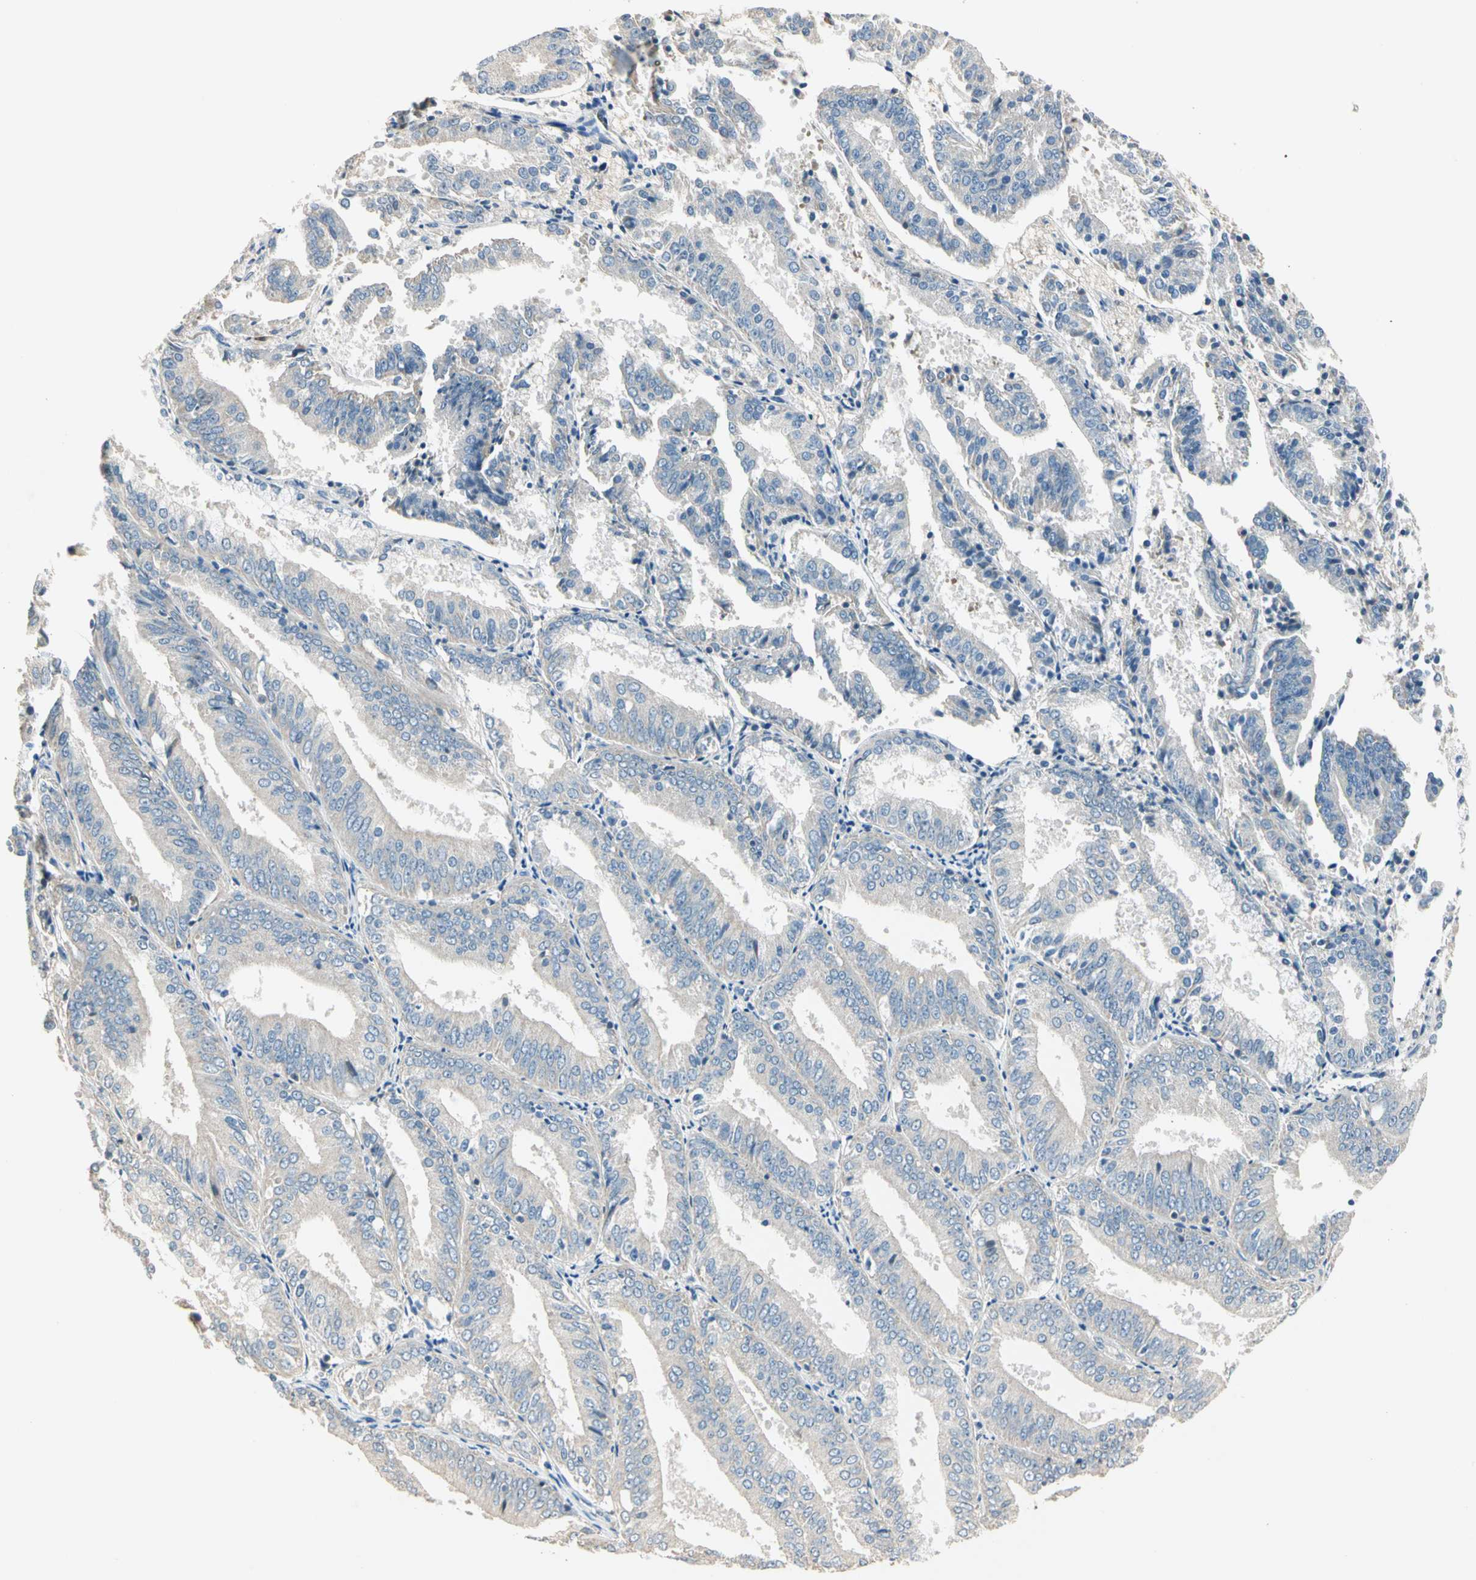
{"staining": {"intensity": "negative", "quantity": "none", "location": "none"}, "tissue": "endometrial cancer", "cell_type": "Tumor cells", "image_type": "cancer", "snomed": [{"axis": "morphology", "description": "Adenocarcinoma, NOS"}, {"axis": "topography", "description": "Endometrium"}], "caption": "Immunohistochemistry (IHC) histopathology image of endometrial cancer stained for a protein (brown), which demonstrates no expression in tumor cells.", "gene": "GPR153", "patient": {"sex": "female", "age": 63}}